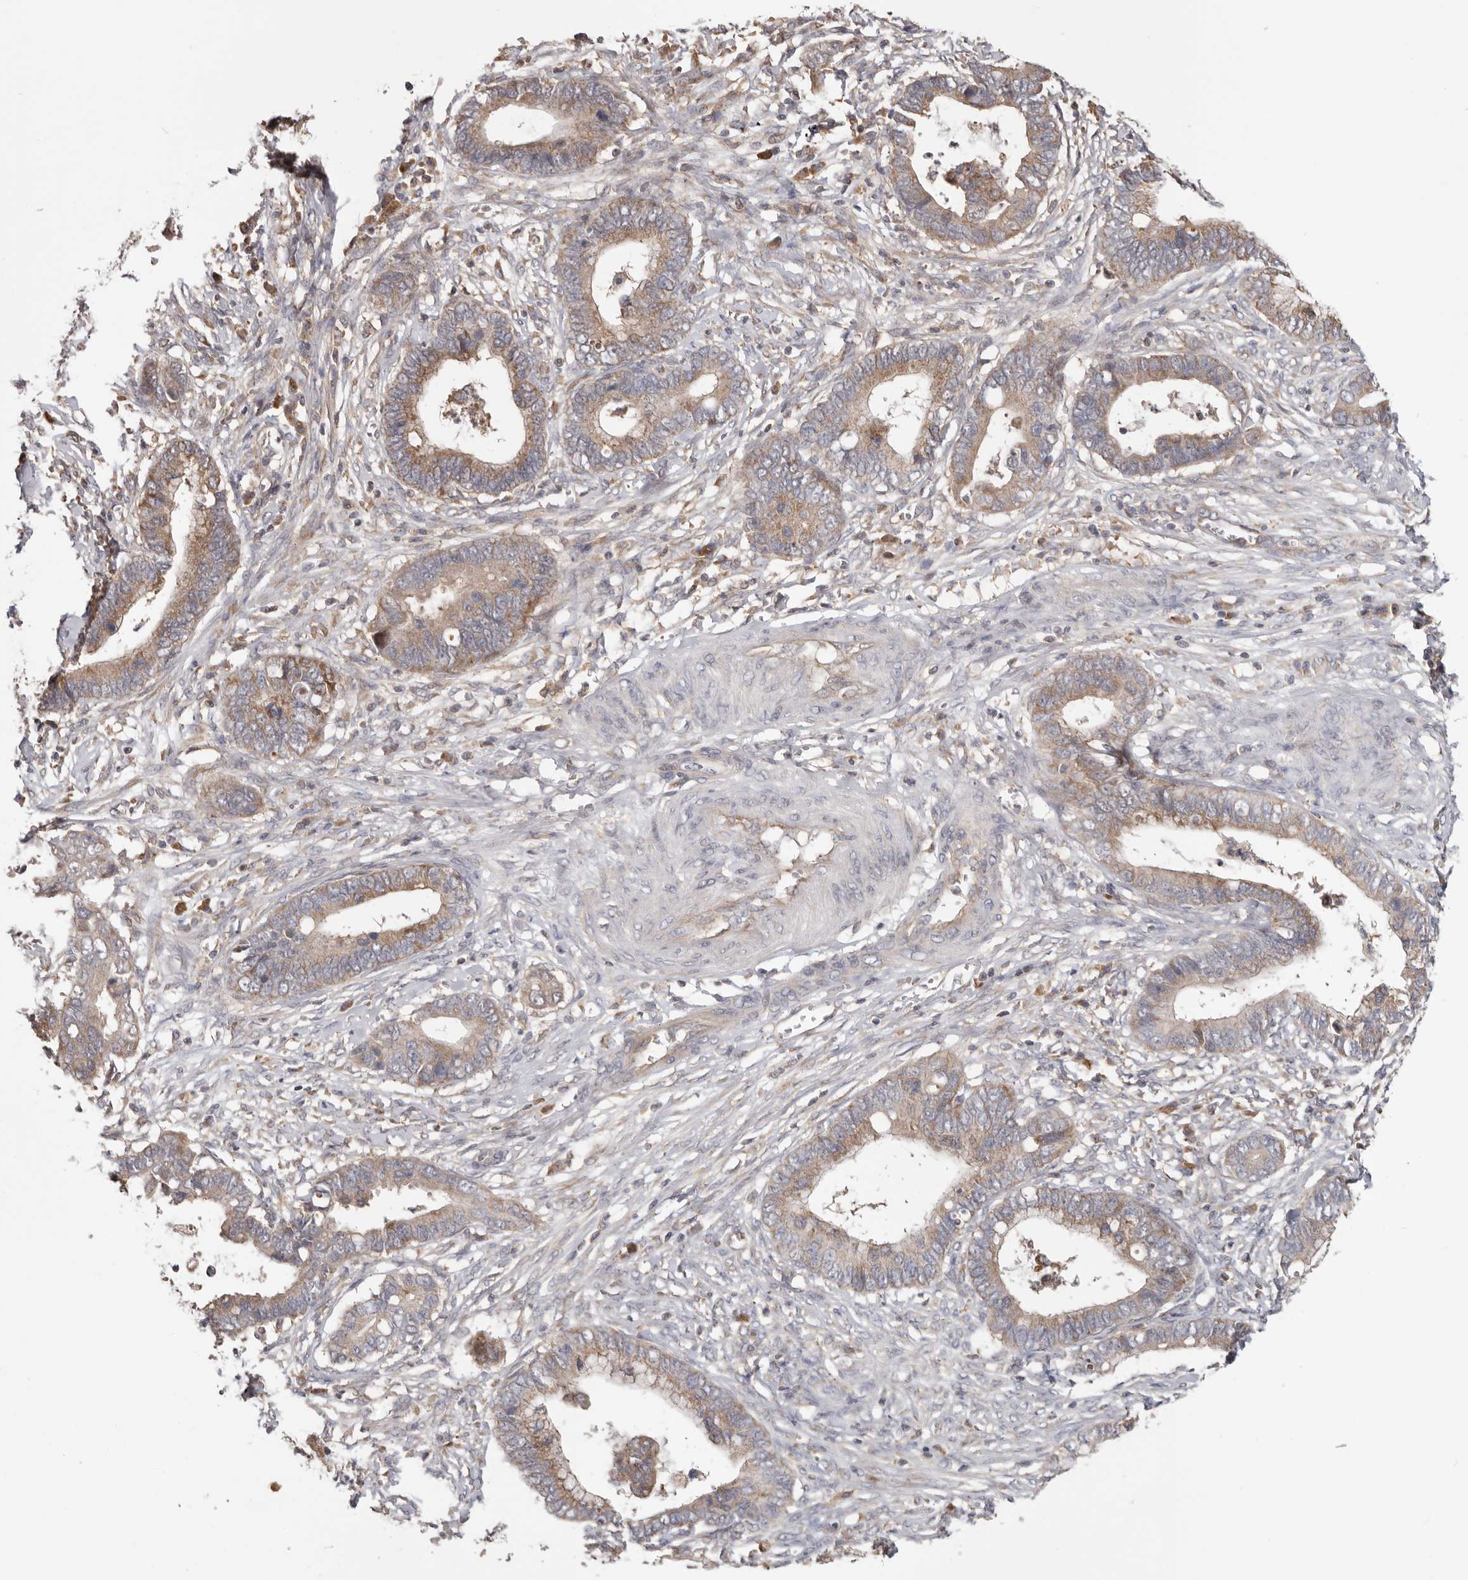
{"staining": {"intensity": "moderate", "quantity": ">75%", "location": "cytoplasmic/membranous"}, "tissue": "cervical cancer", "cell_type": "Tumor cells", "image_type": "cancer", "snomed": [{"axis": "morphology", "description": "Adenocarcinoma, NOS"}, {"axis": "topography", "description": "Cervix"}], "caption": "This micrograph demonstrates immunohistochemistry staining of human cervical cancer (adenocarcinoma), with medium moderate cytoplasmic/membranous expression in about >75% of tumor cells.", "gene": "LRP6", "patient": {"sex": "female", "age": 44}}